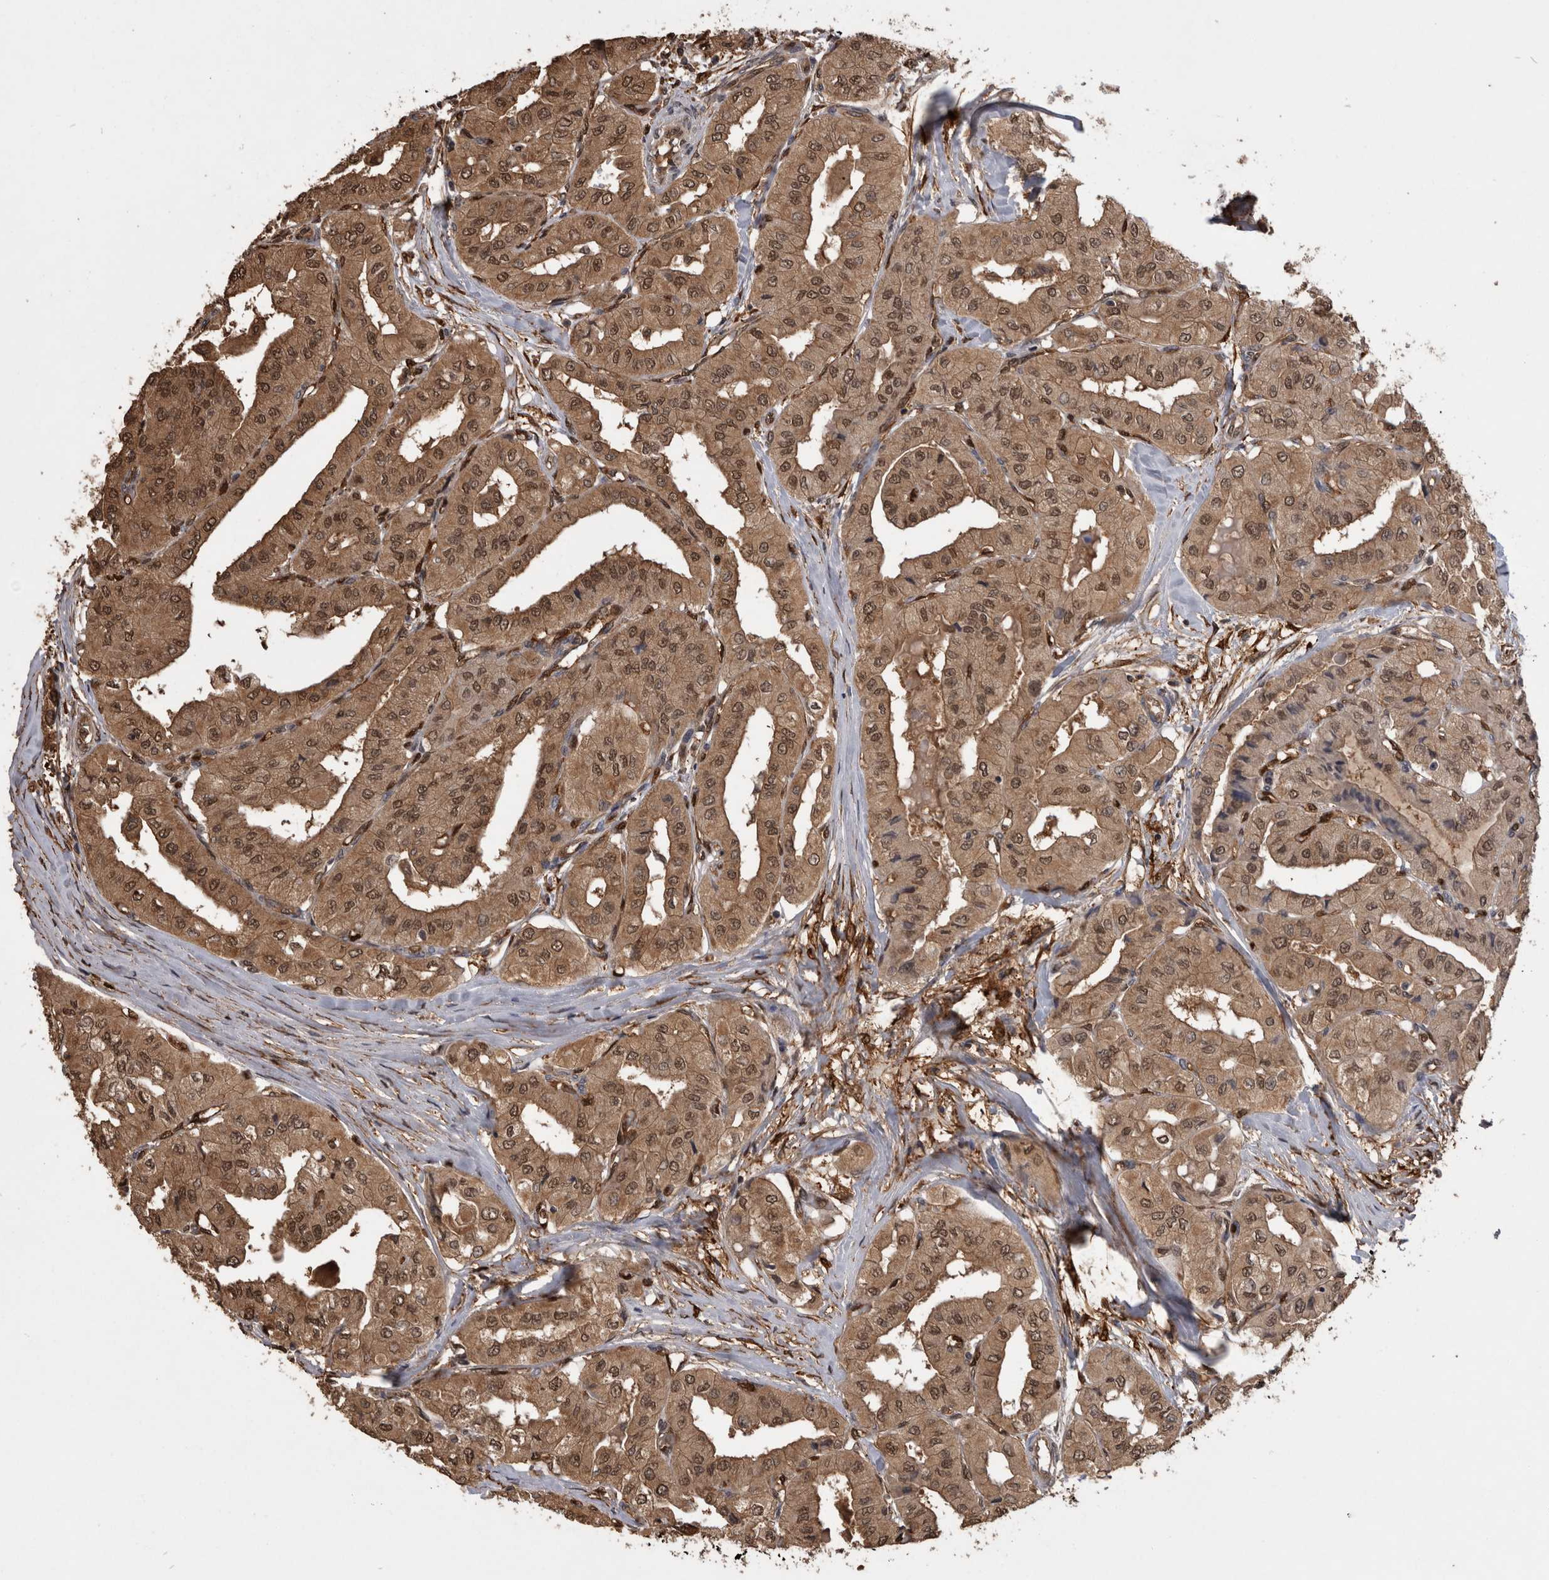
{"staining": {"intensity": "moderate", "quantity": ">75%", "location": "cytoplasmic/membranous,nuclear"}, "tissue": "thyroid cancer", "cell_type": "Tumor cells", "image_type": "cancer", "snomed": [{"axis": "morphology", "description": "Papillary adenocarcinoma, NOS"}, {"axis": "topography", "description": "Thyroid gland"}], "caption": "An IHC histopathology image of neoplastic tissue is shown. Protein staining in brown highlights moderate cytoplasmic/membranous and nuclear positivity in thyroid cancer within tumor cells.", "gene": "LXN", "patient": {"sex": "female", "age": 59}}